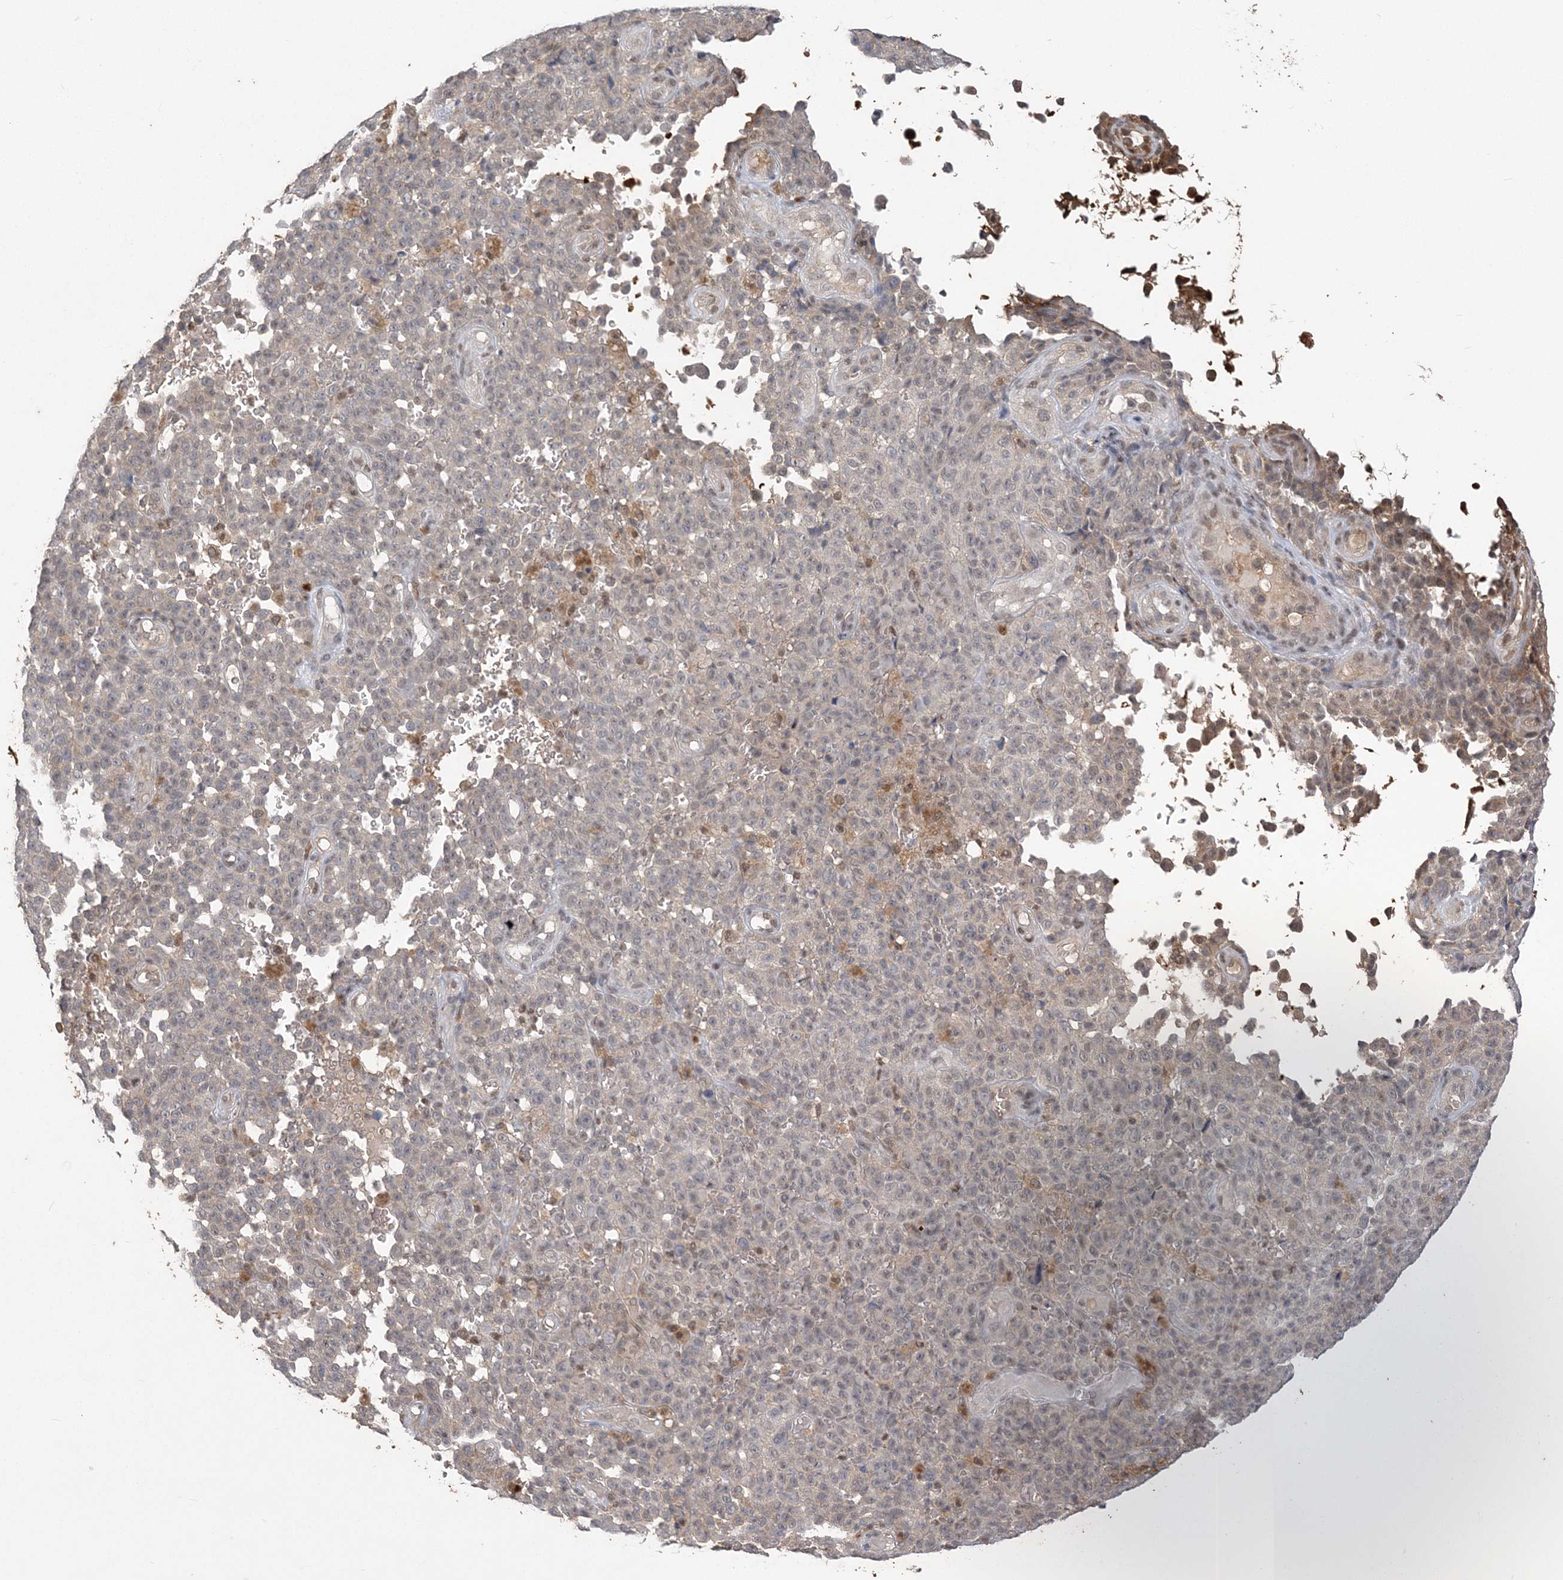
{"staining": {"intensity": "weak", "quantity": "<25%", "location": "nuclear"}, "tissue": "melanoma", "cell_type": "Tumor cells", "image_type": "cancer", "snomed": [{"axis": "morphology", "description": "Malignant melanoma, NOS"}, {"axis": "topography", "description": "Skin"}], "caption": "This is an immunohistochemistry photomicrograph of human melanoma. There is no positivity in tumor cells.", "gene": "ZBTB7A", "patient": {"sex": "female", "age": 82}}